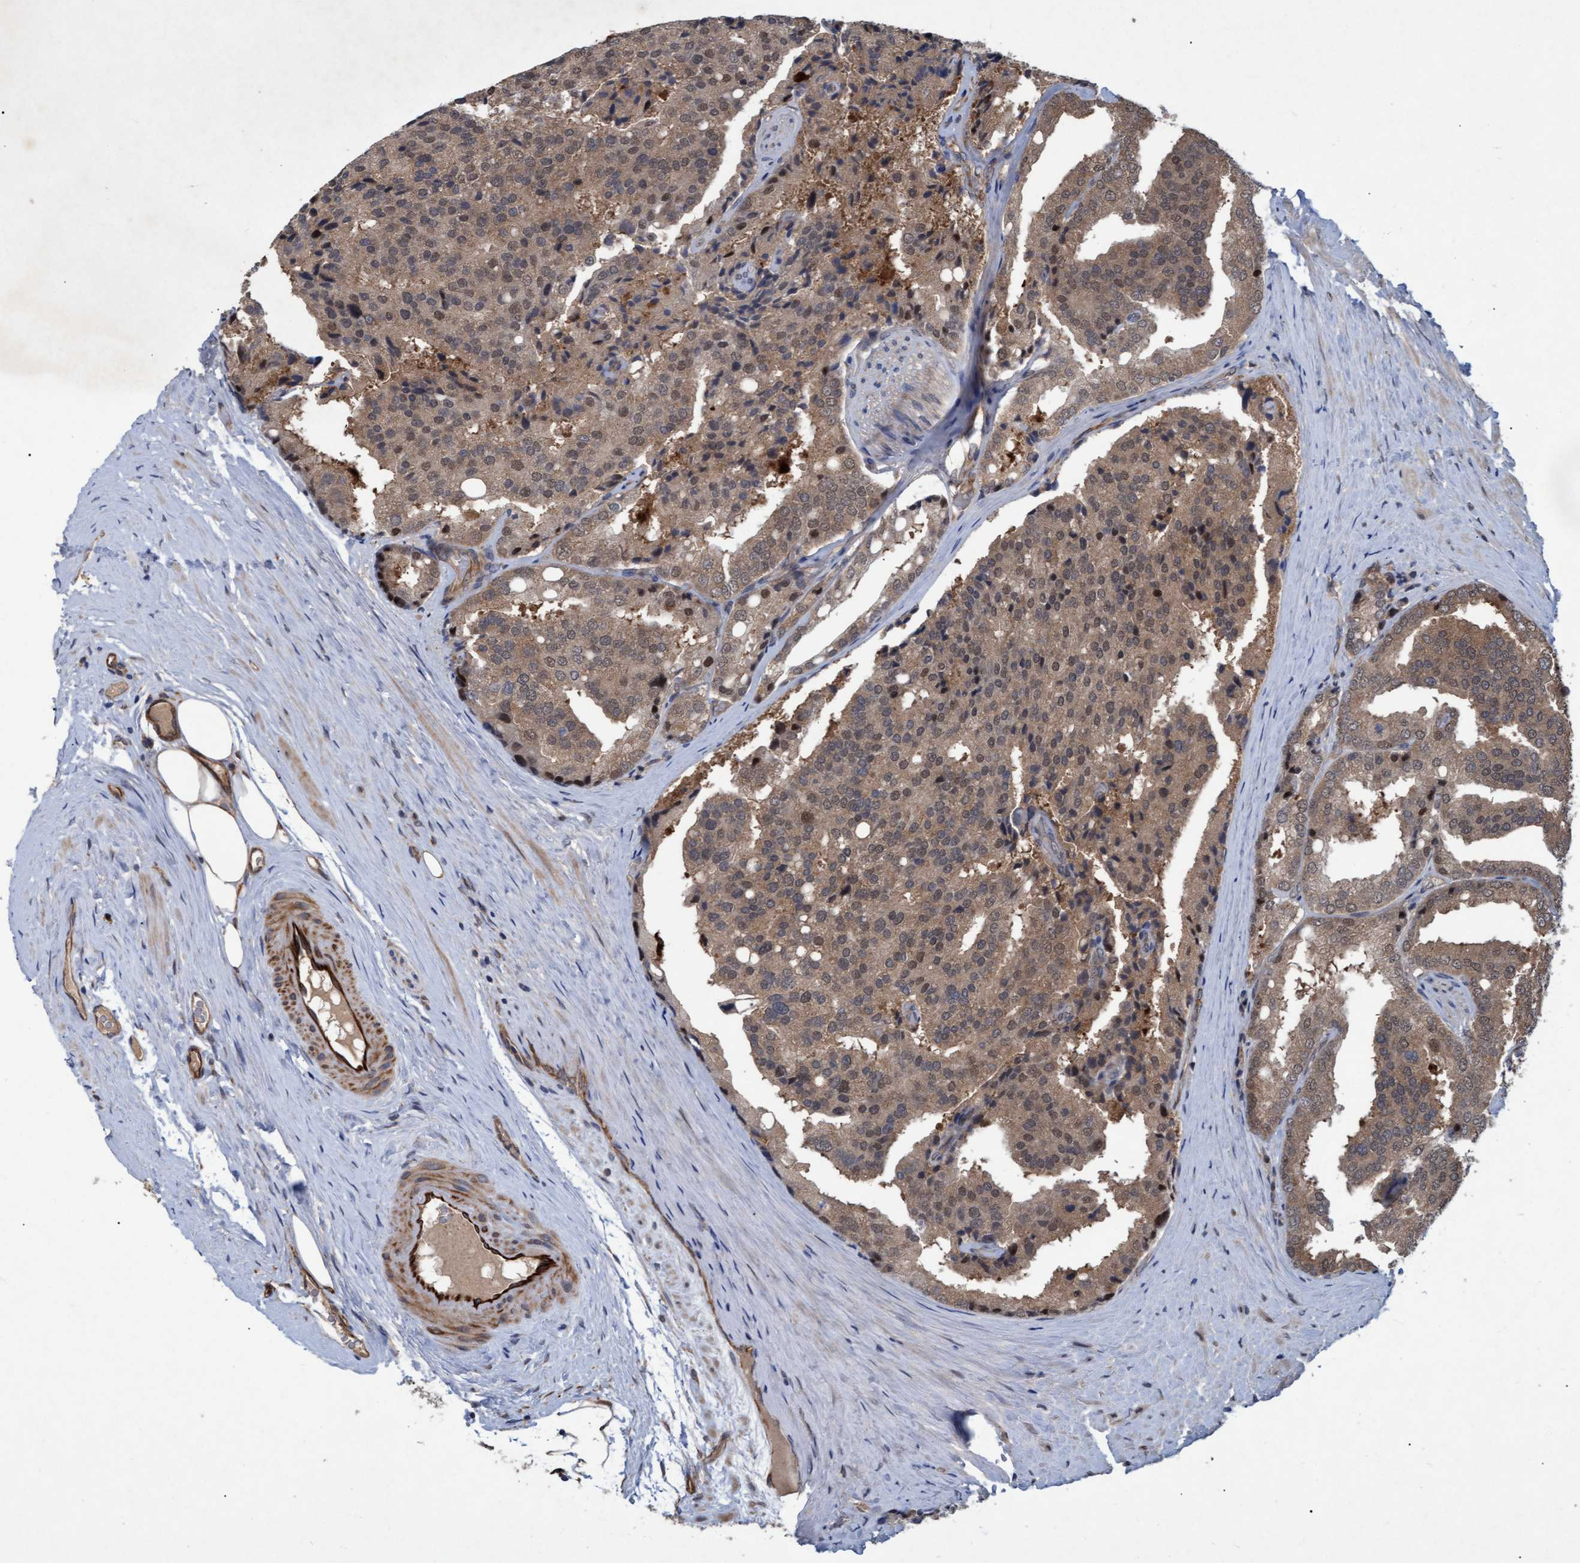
{"staining": {"intensity": "moderate", "quantity": ">75%", "location": "cytoplasmic/membranous,nuclear"}, "tissue": "prostate cancer", "cell_type": "Tumor cells", "image_type": "cancer", "snomed": [{"axis": "morphology", "description": "Adenocarcinoma, High grade"}, {"axis": "topography", "description": "Prostate"}], "caption": "Prostate cancer was stained to show a protein in brown. There is medium levels of moderate cytoplasmic/membranous and nuclear positivity in approximately >75% of tumor cells. The protein of interest is shown in brown color, while the nuclei are stained blue.", "gene": "PSMB6", "patient": {"sex": "male", "age": 50}}